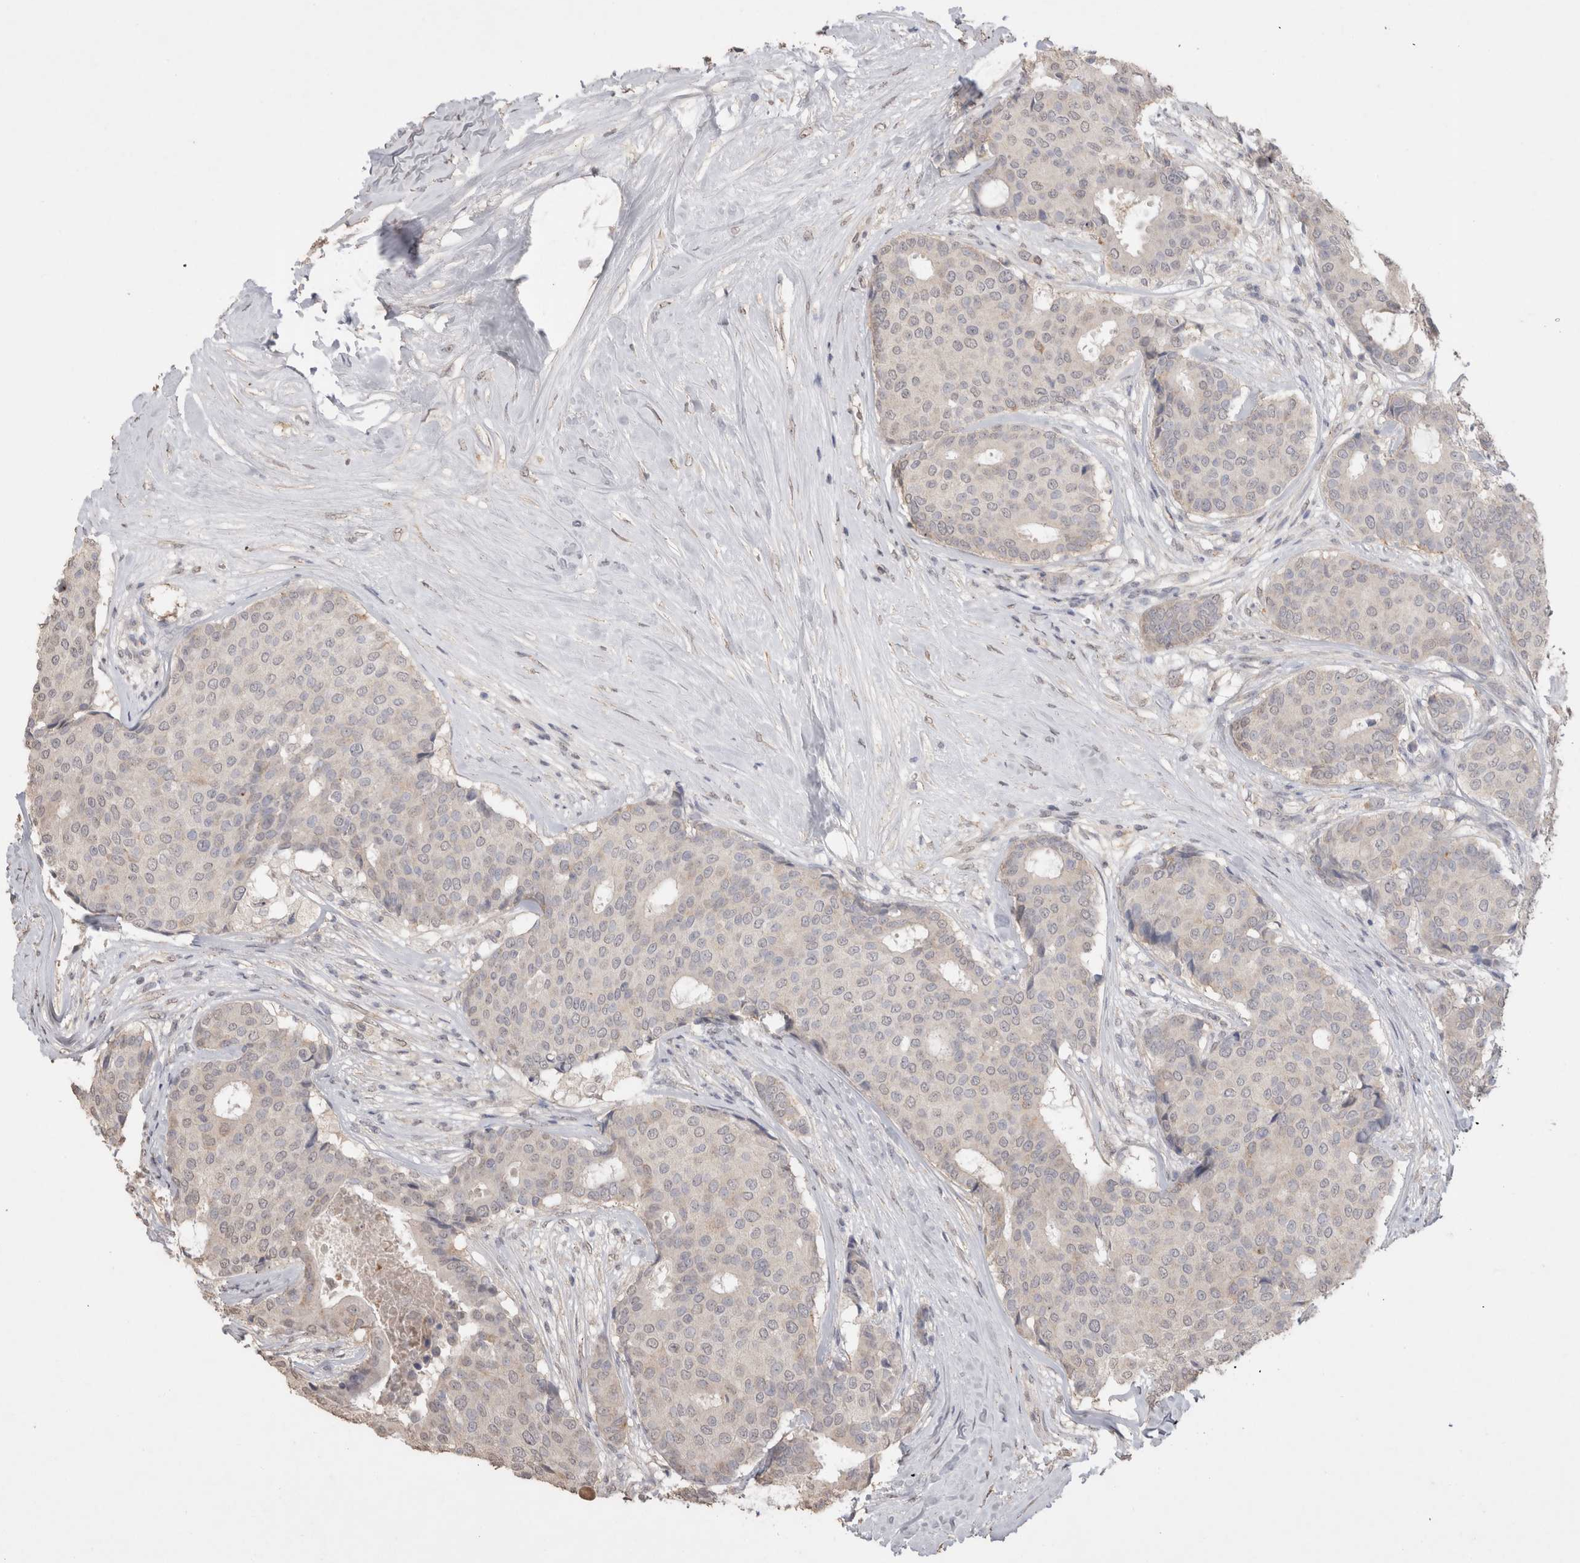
{"staining": {"intensity": "negative", "quantity": "none", "location": "none"}, "tissue": "breast cancer", "cell_type": "Tumor cells", "image_type": "cancer", "snomed": [{"axis": "morphology", "description": "Duct carcinoma"}, {"axis": "topography", "description": "Breast"}], "caption": "Tumor cells show no significant staining in breast infiltrating ductal carcinoma.", "gene": "NAALADL2", "patient": {"sex": "female", "age": 75}}